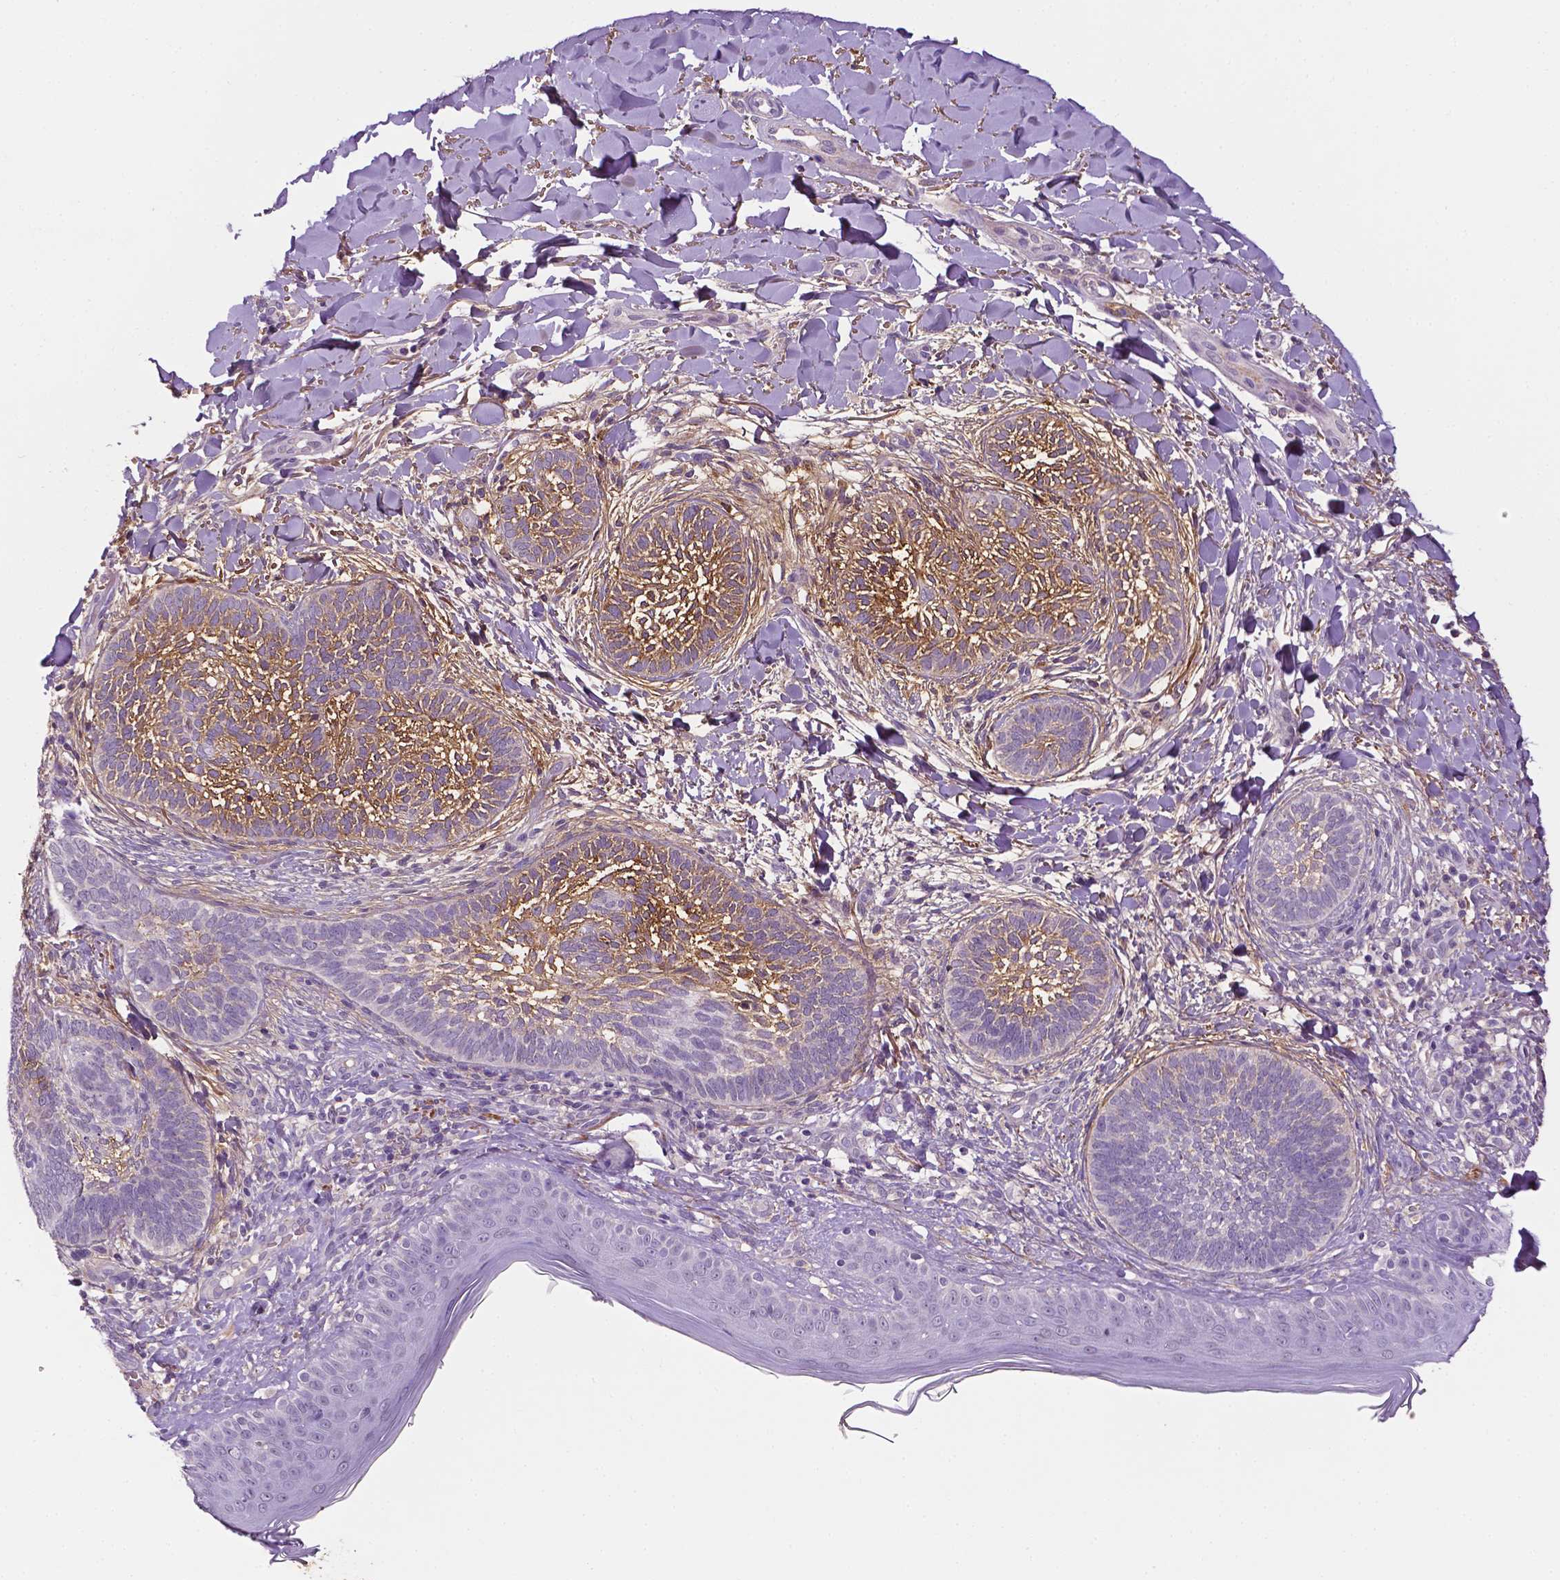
{"staining": {"intensity": "moderate", "quantity": "25%-75%", "location": "cytoplasmic/membranous"}, "tissue": "skin cancer", "cell_type": "Tumor cells", "image_type": "cancer", "snomed": [{"axis": "morphology", "description": "Normal tissue, NOS"}, {"axis": "morphology", "description": "Basal cell carcinoma"}, {"axis": "topography", "description": "Skin"}], "caption": "This is an image of immunohistochemistry staining of skin cancer, which shows moderate positivity in the cytoplasmic/membranous of tumor cells.", "gene": "FBLN1", "patient": {"sex": "male", "age": 46}}